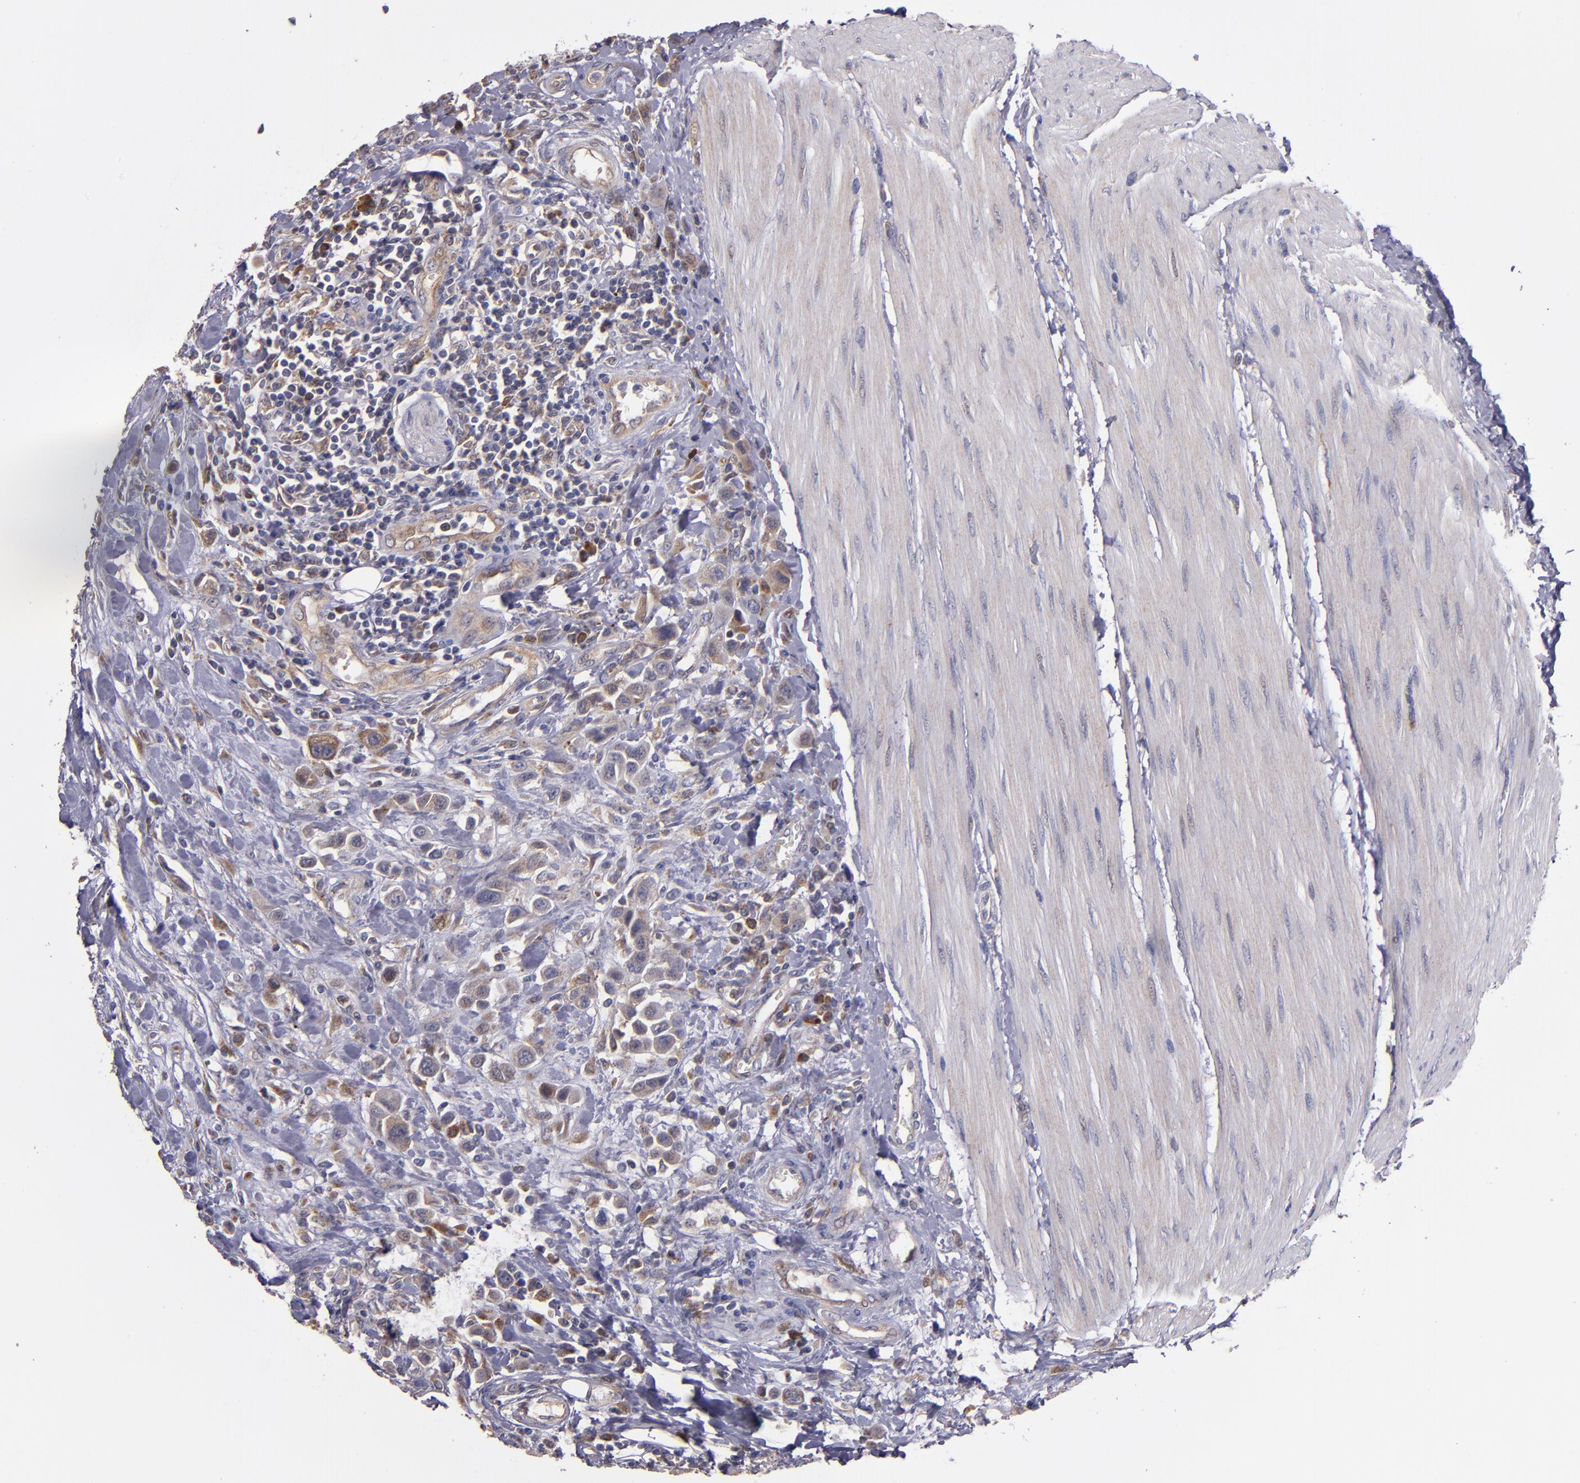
{"staining": {"intensity": "weak", "quantity": ">75%", "location": "cytoplasmic/membranous"}, "tissue": "urothelial cancer", "cell_type": "Tumor cells", "image_type": "cancer", "snomed": [{"axis": "morphology", "description": "Urothelial carcinoma, High grade"}, {"axis": "topography", "description": "Urinary bladder"}], "caption": "About >75% of tumor cells in human urothelial carcinoma (high-grade) display weak cytoplasmic/membranous protein expression as visualized by brown immunohistochemical staining.", "gene": "IFIH1", "patient": {"sex": "male", "age": 50}}